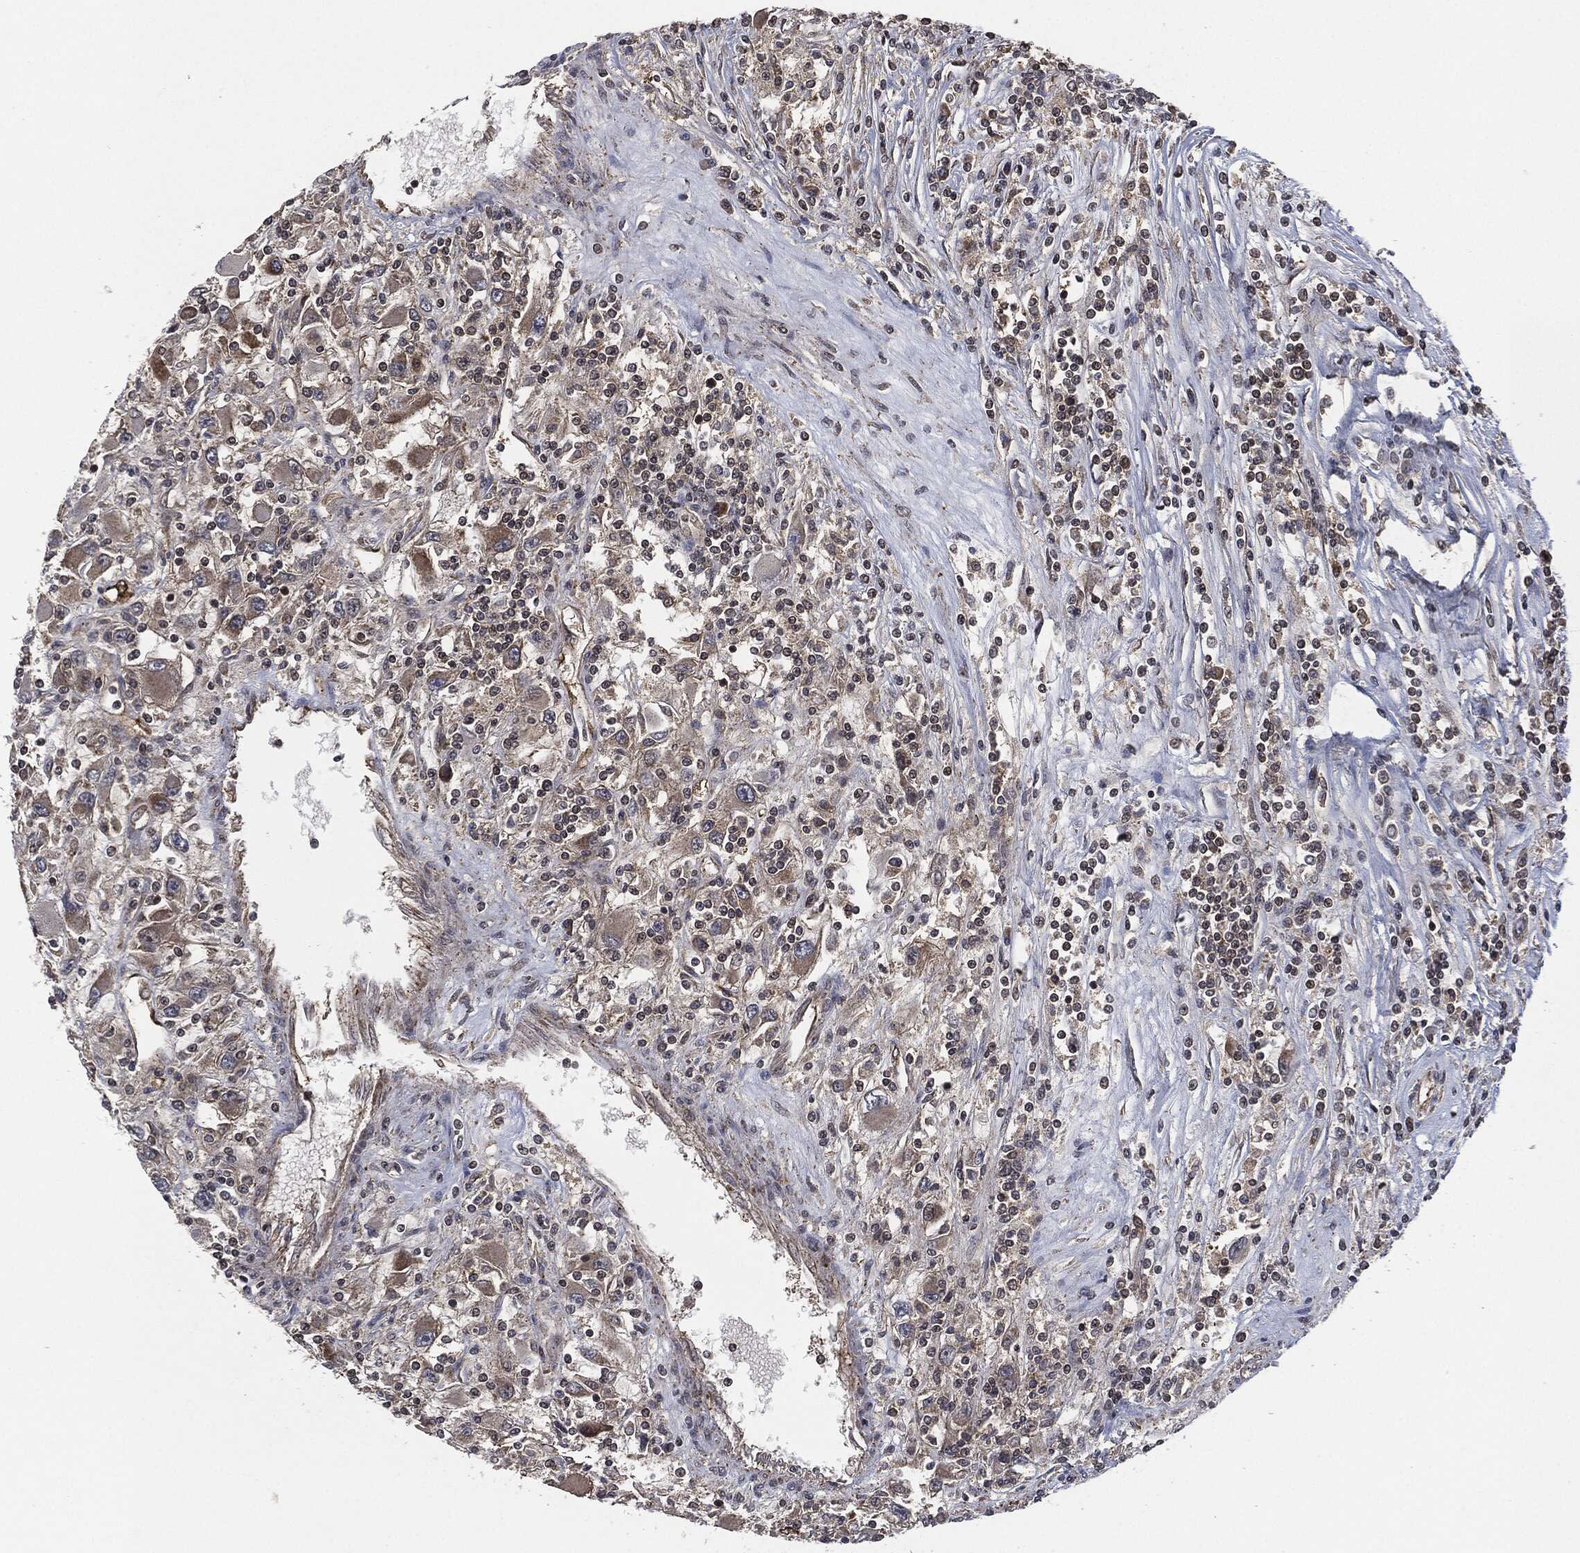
{"staining": {"intensity": "moderate", "quantity": "25%-75%", "location": "cytoplasmic/membranous"}, "tissue": "renal cancer", "cell_type": "Tumor cells", "image_type": "cancer", "snomed": [{"axis": "morphology", "description": "Adenocarcinoma, NOS"}, {"axis": "topography", "description": "Kidney"}], "caption": "This photomicrograph exhibits renal cancer stained with immunohistochemistry (IHC) to label a protein in brown. The cytoplasmic/membranous of tumor cells show moderate positivity for the protein. Nuclei are counter-stained blue.", "gene": "HRAS", "patient": {"sex": "female", "age": 67}}